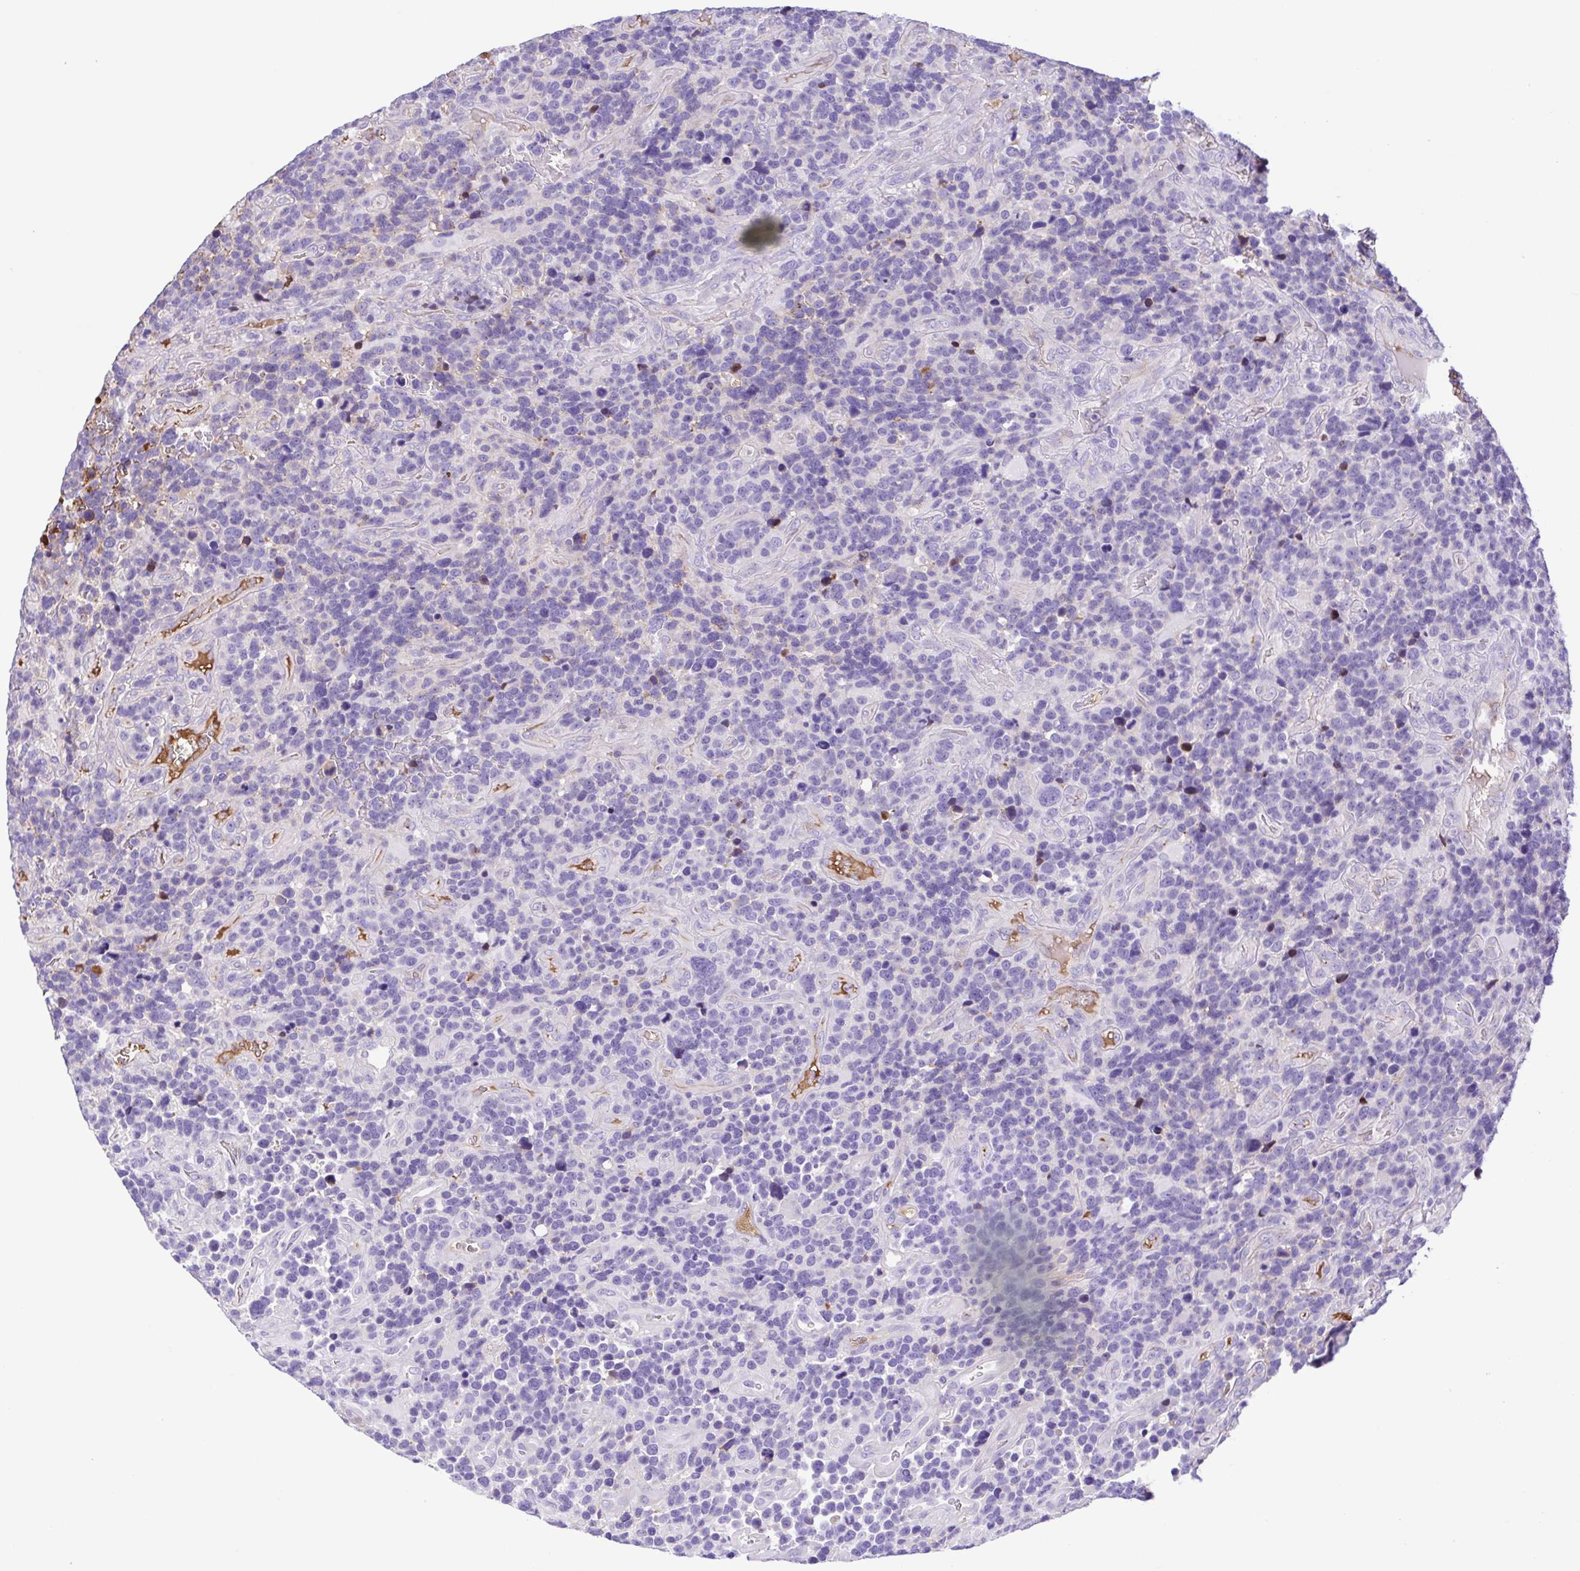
{"staining": {"intensity": "negative", "quantity": "none", "location": "none"}, "tissue": "glioma", "cell_type": "Tumor cells", "image_type": "cancer", "snomed": [{"axis": "morphology", "description": "Glioma, malignant, High grade"}, {"axis": "topography", "description": "Brain"}], "caption": "The IHC photomicrograph has no significant expression in tumor cells of glioma tissue. The staining is performed using DAB (3,3'-diaminobenzidine) brown chromogen with nuclei counter-stained in using hematoxylin.", "gene": "IGFL1", "patient": {"sex": "male", "age": 33}}